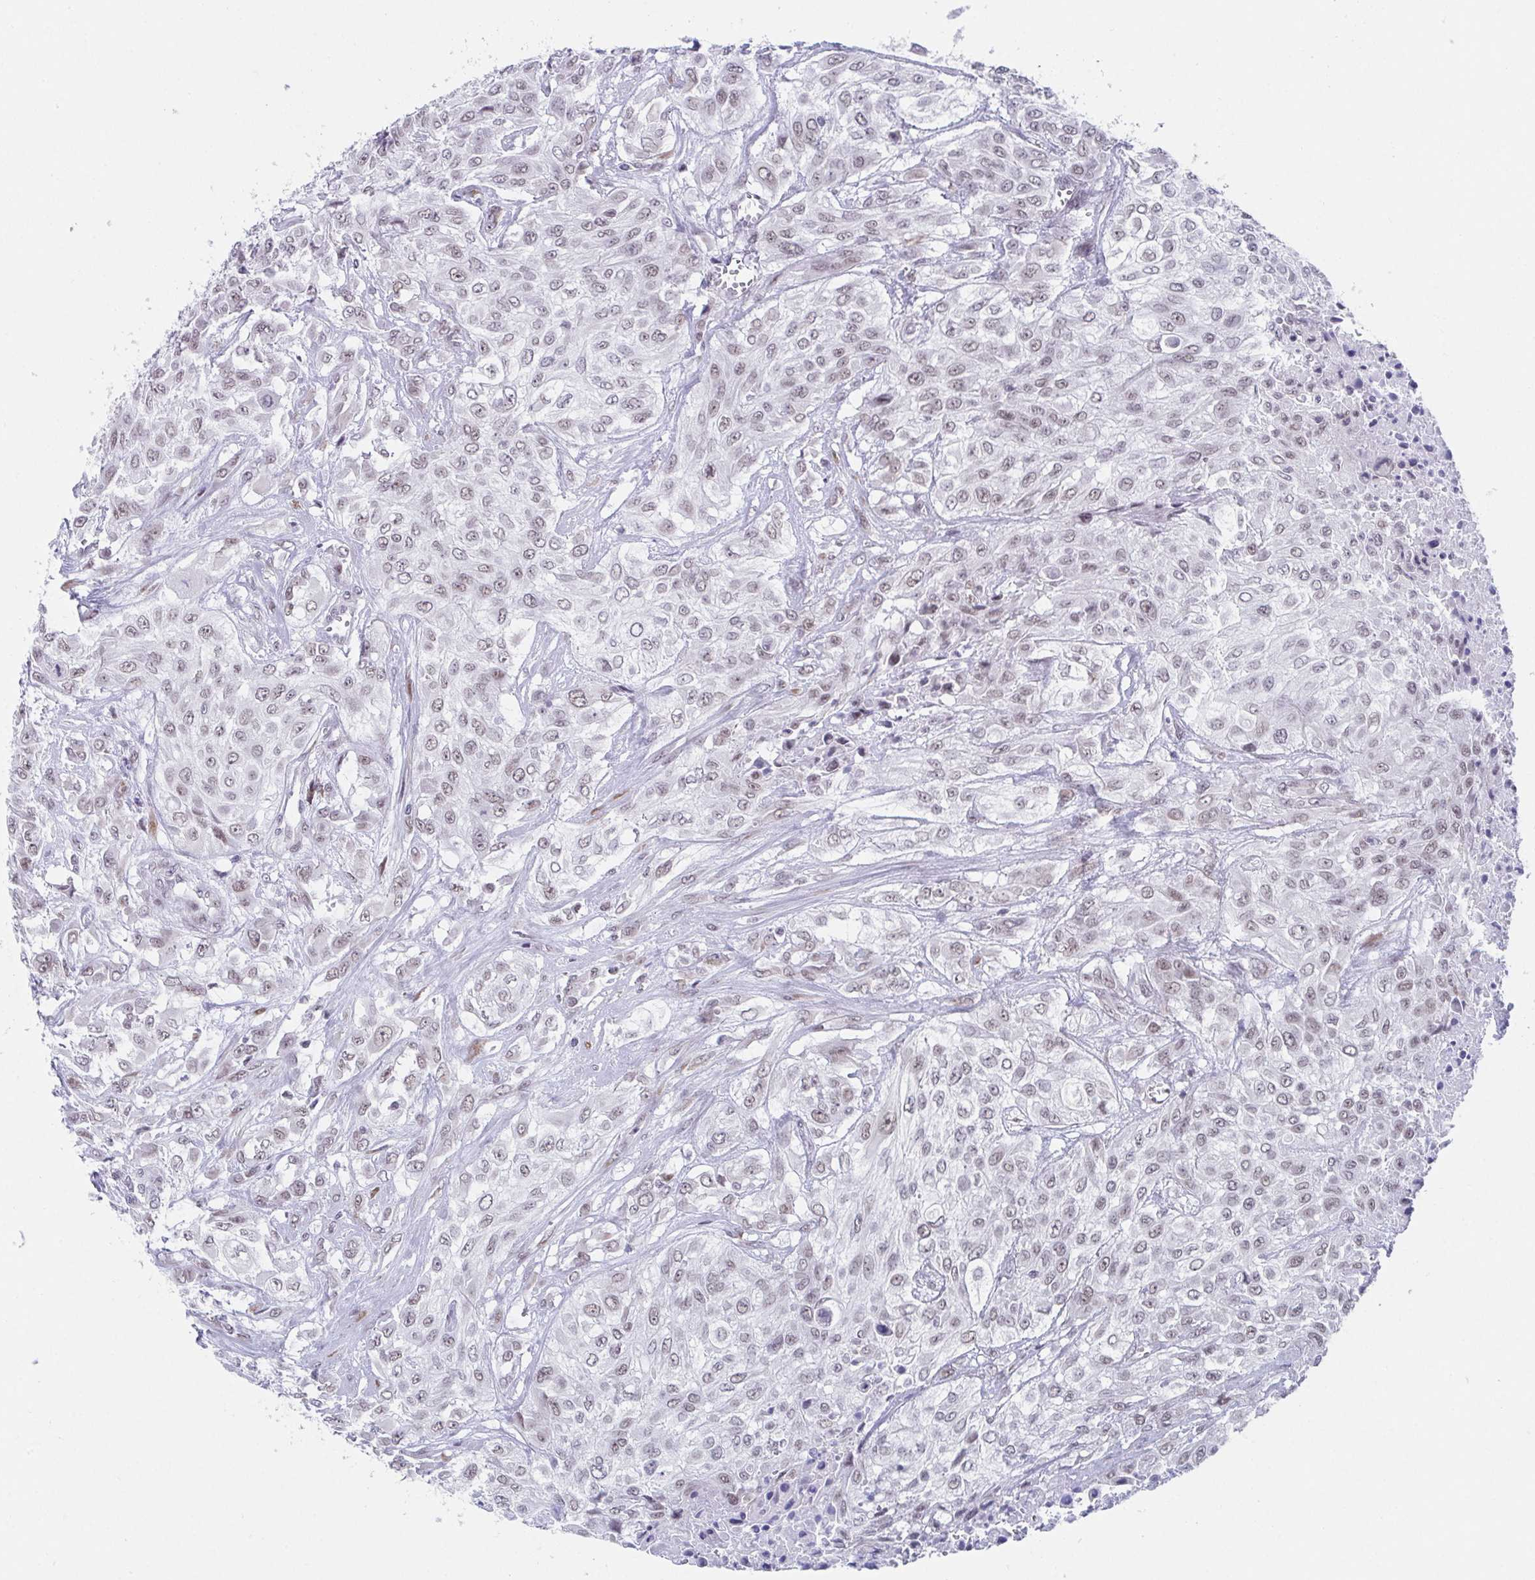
{"staining": {"intensity": "weak", "quantity": ">75%", "location": "nuclear"}, "tissue": "urothelial cancer", "cell_type": "Tumor cells", "image_type": "cancer", "snomed": [{"axis": "morphology", "description": "Urothelial carcinoma, High grade"}, {"axis": "topography", "description": "Urinary bladder"}], "caption": "Weak nuclear expression for a protein is identified in about >75% of tumor cells of urothelial cancer using immunohistochemistry (IHC).", "gene": "WDR72", "patient": {"sex": "male", "age": 57}}